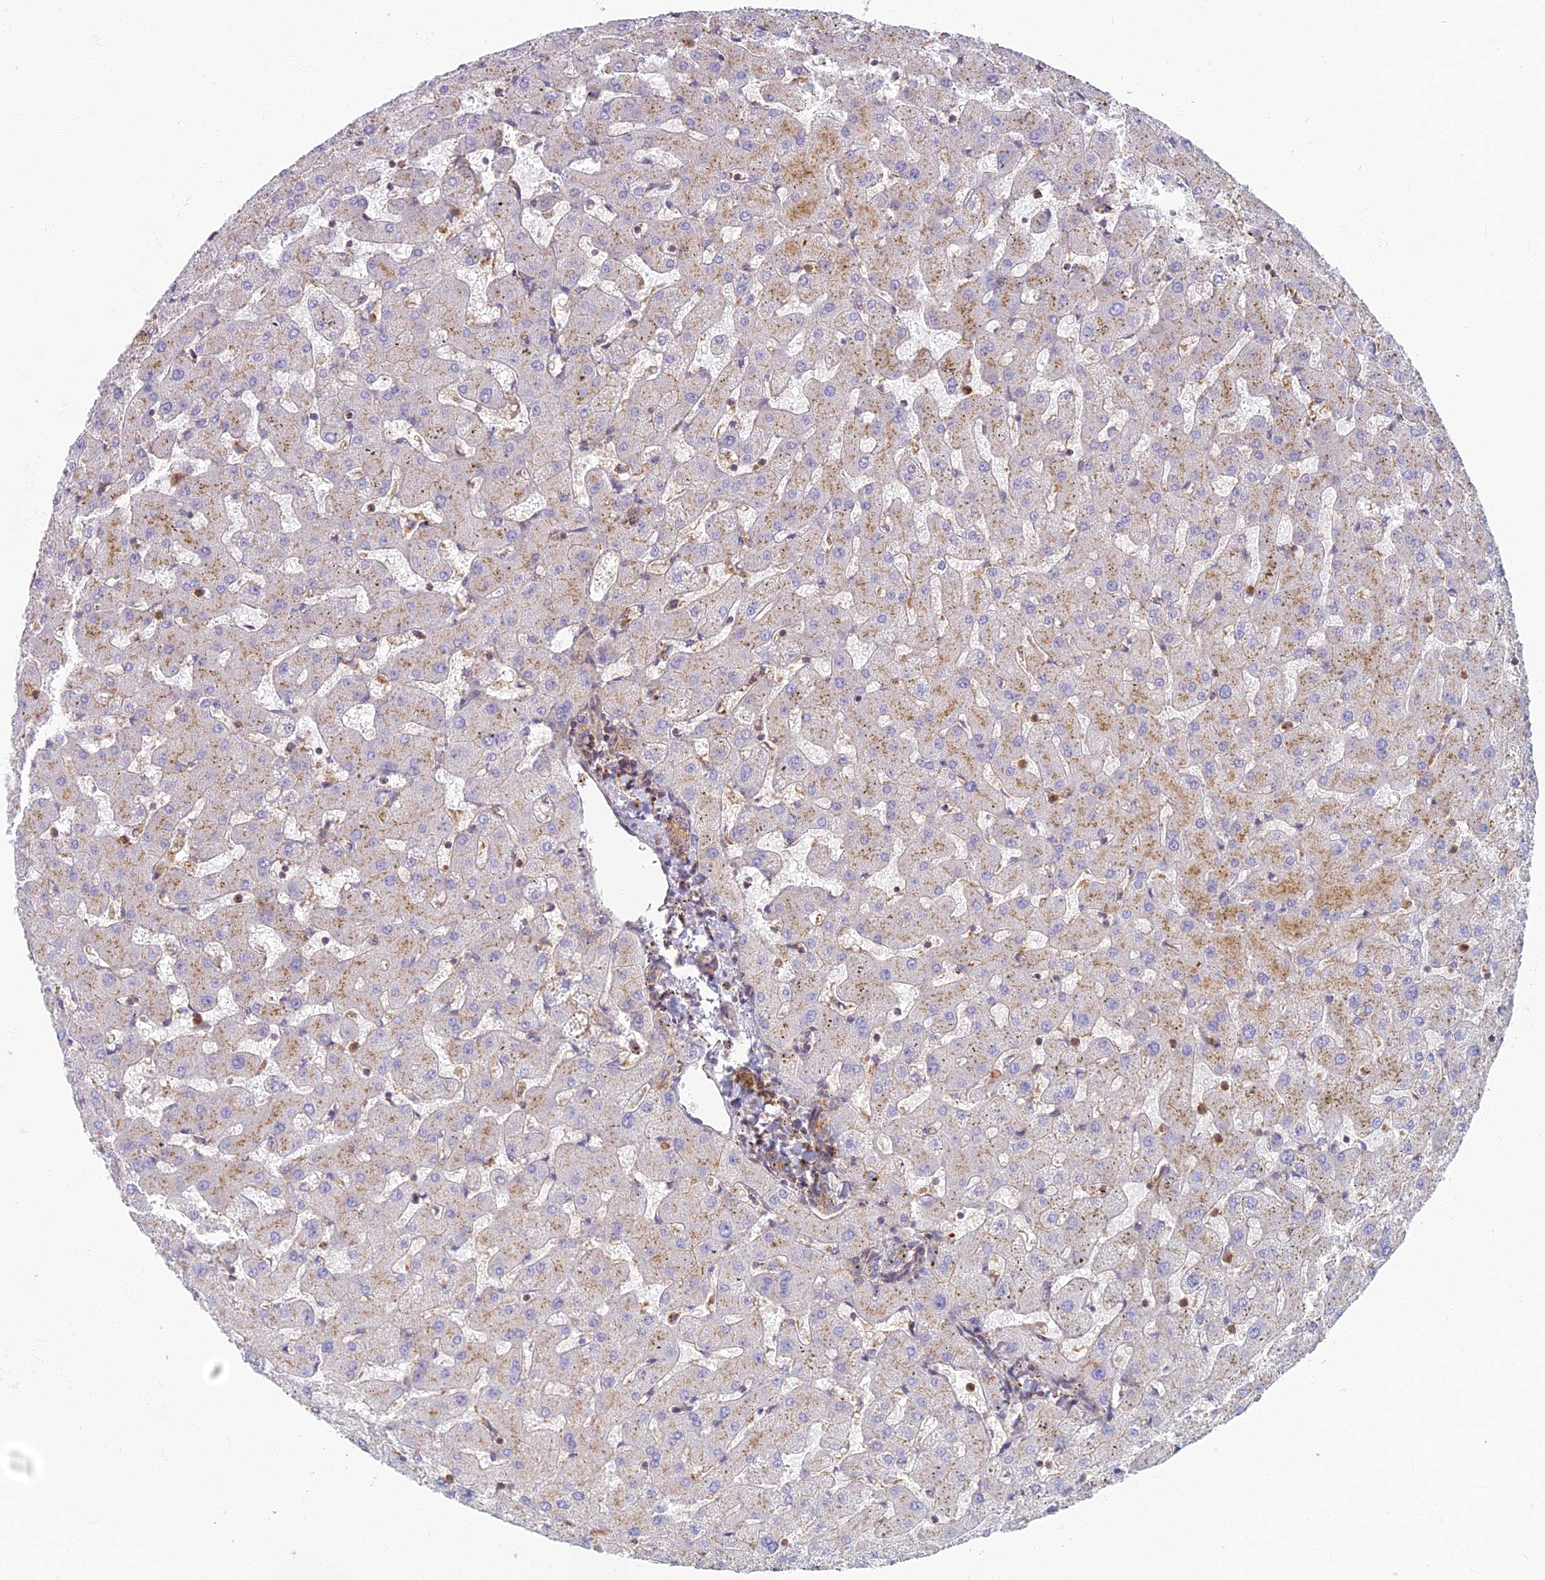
{"staining": {"intensity": "weak", "quantity": "<25%", "location": "cytoplasmic/membranous"}, "tissue": "liver", "cell_type": "Cholangiocytes", "image_type": "normal", "snomed": [{"axis": "morphology", "description": "Normal tissue, NOS"}, {"axis": "topography", "description": "Liver"}], "caption": "Immunohistochemistry photomicrograph of benign liver: liver stained with DAB exhibits no significant protein staining in cholangiocytes.", "gene": "CHMP4B", "patient": {"sex": "female", "age": 63}}